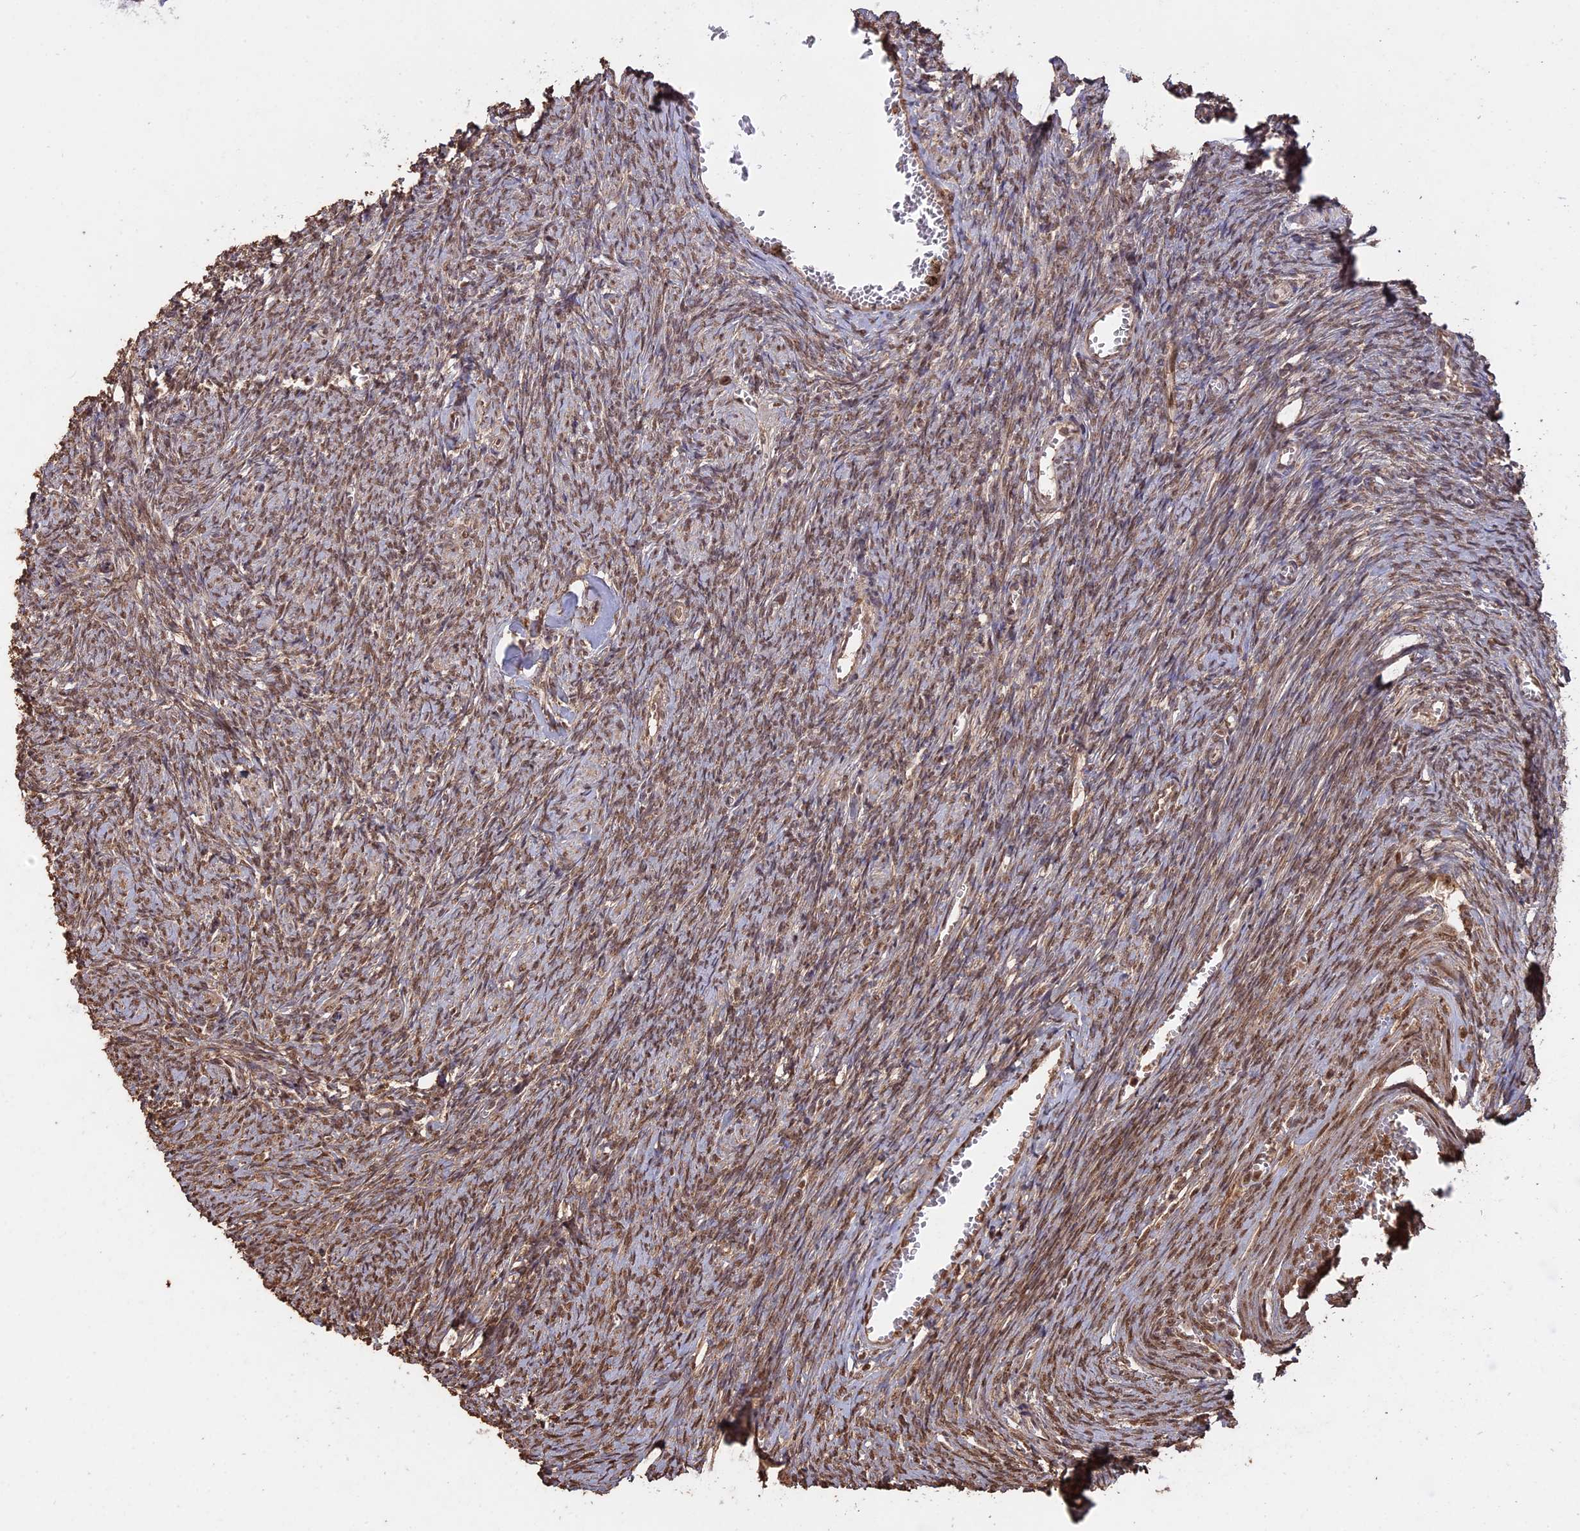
{"staining": {"intensity": "moderate", "quantity": ">75%", "location": "nuclear"}, "tissue": "ovary", "cell_type": "Ovarian stroma cells", "image_type": "normal", "snomed": [{"axis": "morphology", "description": "Normal tissue, NOS"}, {"axis": "topography", "description": "Ovary"}], "caption": "Immunohistochemistry (IHC) of normal ovary displays medium levels of moderate nuclear positivity in about >75% of ovarian stroma cells. The protein is shown in brown color, while the nuclei are stained blue.", "gene": "PSMC6", "patient": {"sex": "female", "age": 44}}